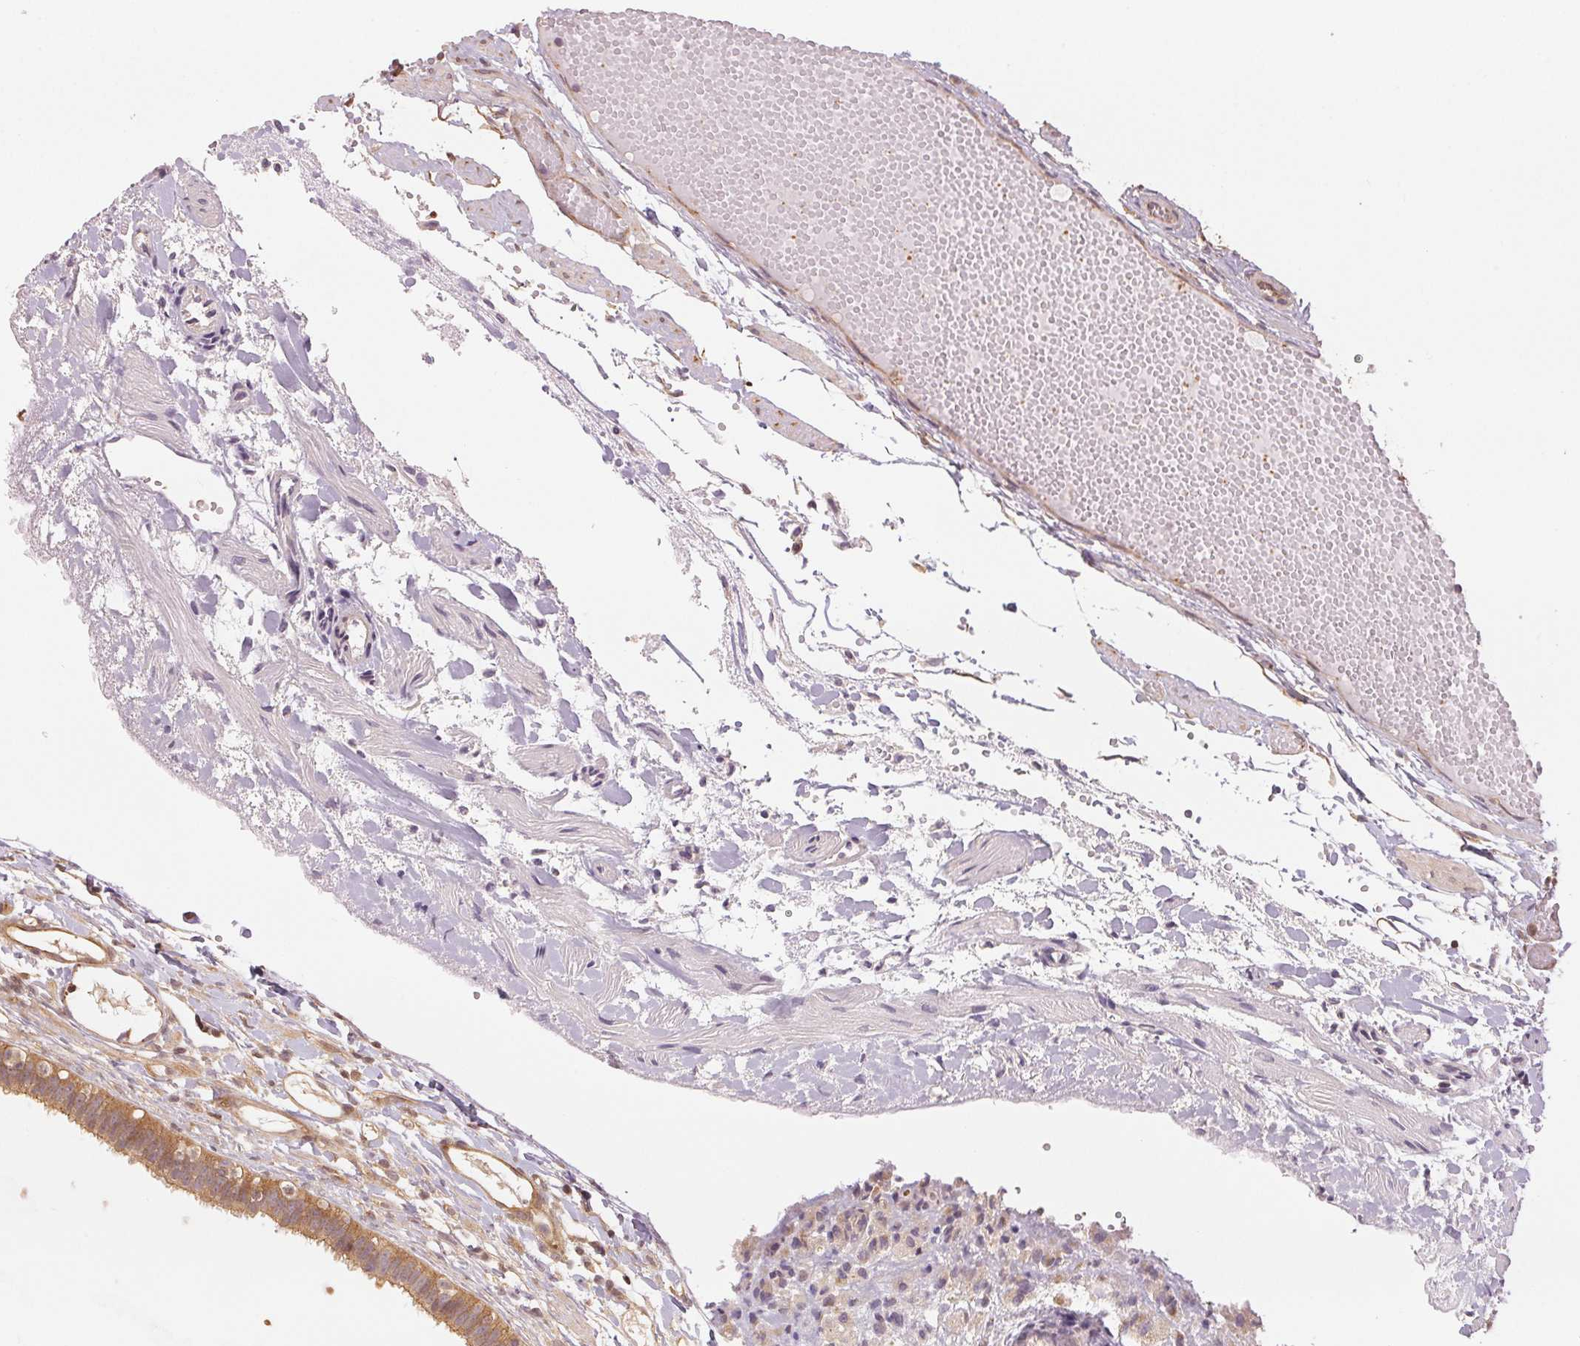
{"staining": {"intensity": "strong", "quantity": ">75%", "location": "cytoplasmic/membranous"}, "tissue": "fallopian tube", "cell_type": "Glandular cells", "image_type": "normal", "snomed": [{"axis": "morphology", "description": "Normal tissue, NOS"}, {"axis": "topography", "description": "Fallopian tube"}], "caption": "Normal fallopian tube reveals strong cytoplasmic/membranous staining in about >75% of glandular cells, visualized by immunohistochemistry.", "gene": "STRN4", "patient": {"sex": "female", "age": 37}}